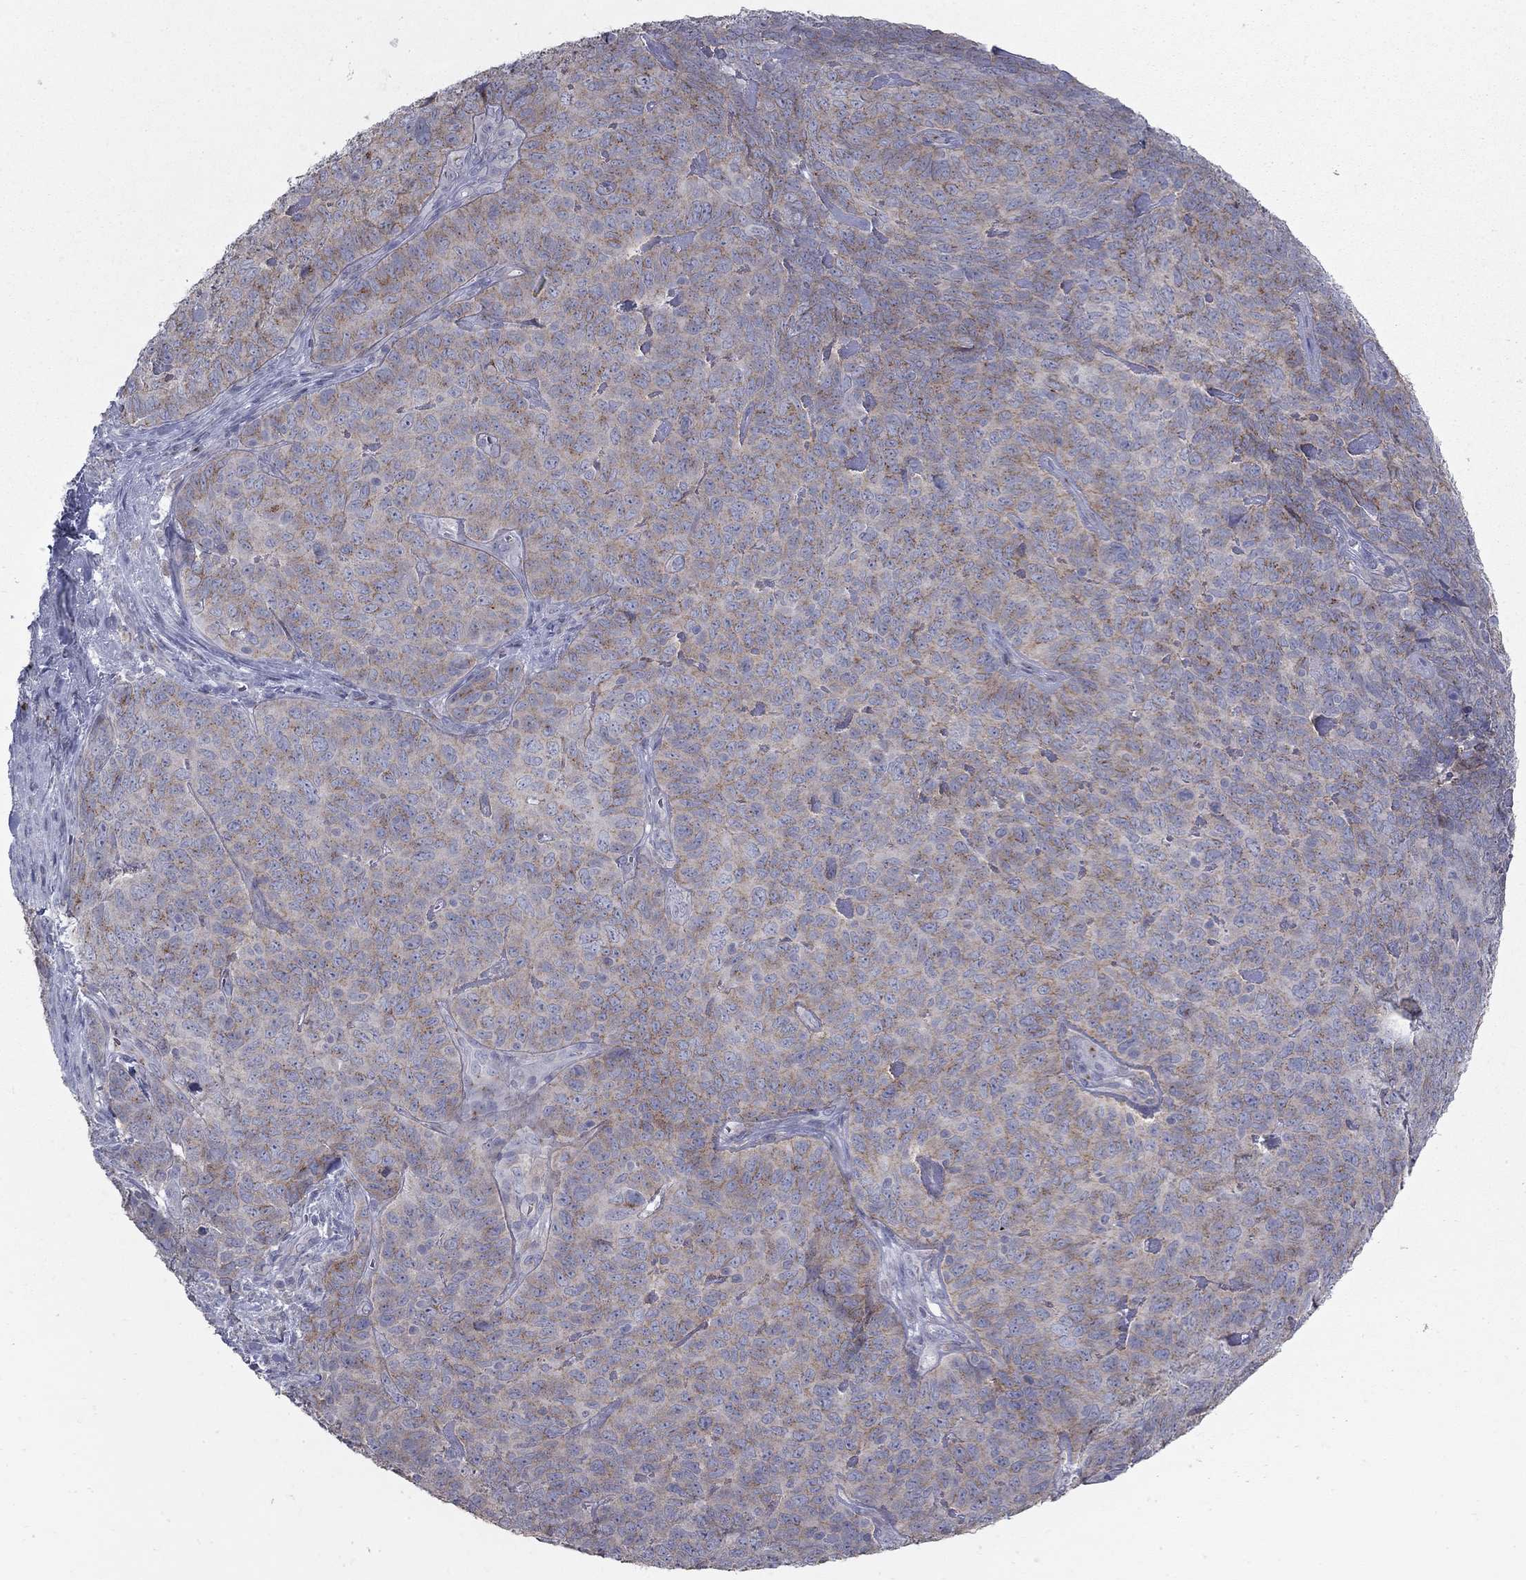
{"staining": {"intensity": "moderate", "quantity": ">75%", "location": "cytoplasmic/membranous"}, "tissue": "skin cancer", "cell_type": "Tumor cells", "image_type": "cancer", "snomed": [{"axis": "morphology", "description": "Squamous cell carcinoma, NOS"}, {"axis": "topography", "description": "Skin"}, {"axis": "topography", "description": "Anal"}], "caption": "Protein positivity by immunohistochemistry (IHC) exhibits moderate cytoplasmic/membranous staining in approximately >75% of tumor cells in skin squamous cell carcinoma.", "gene": "KIAA0319L", "patient": {"sex": "female", "age": 51}}